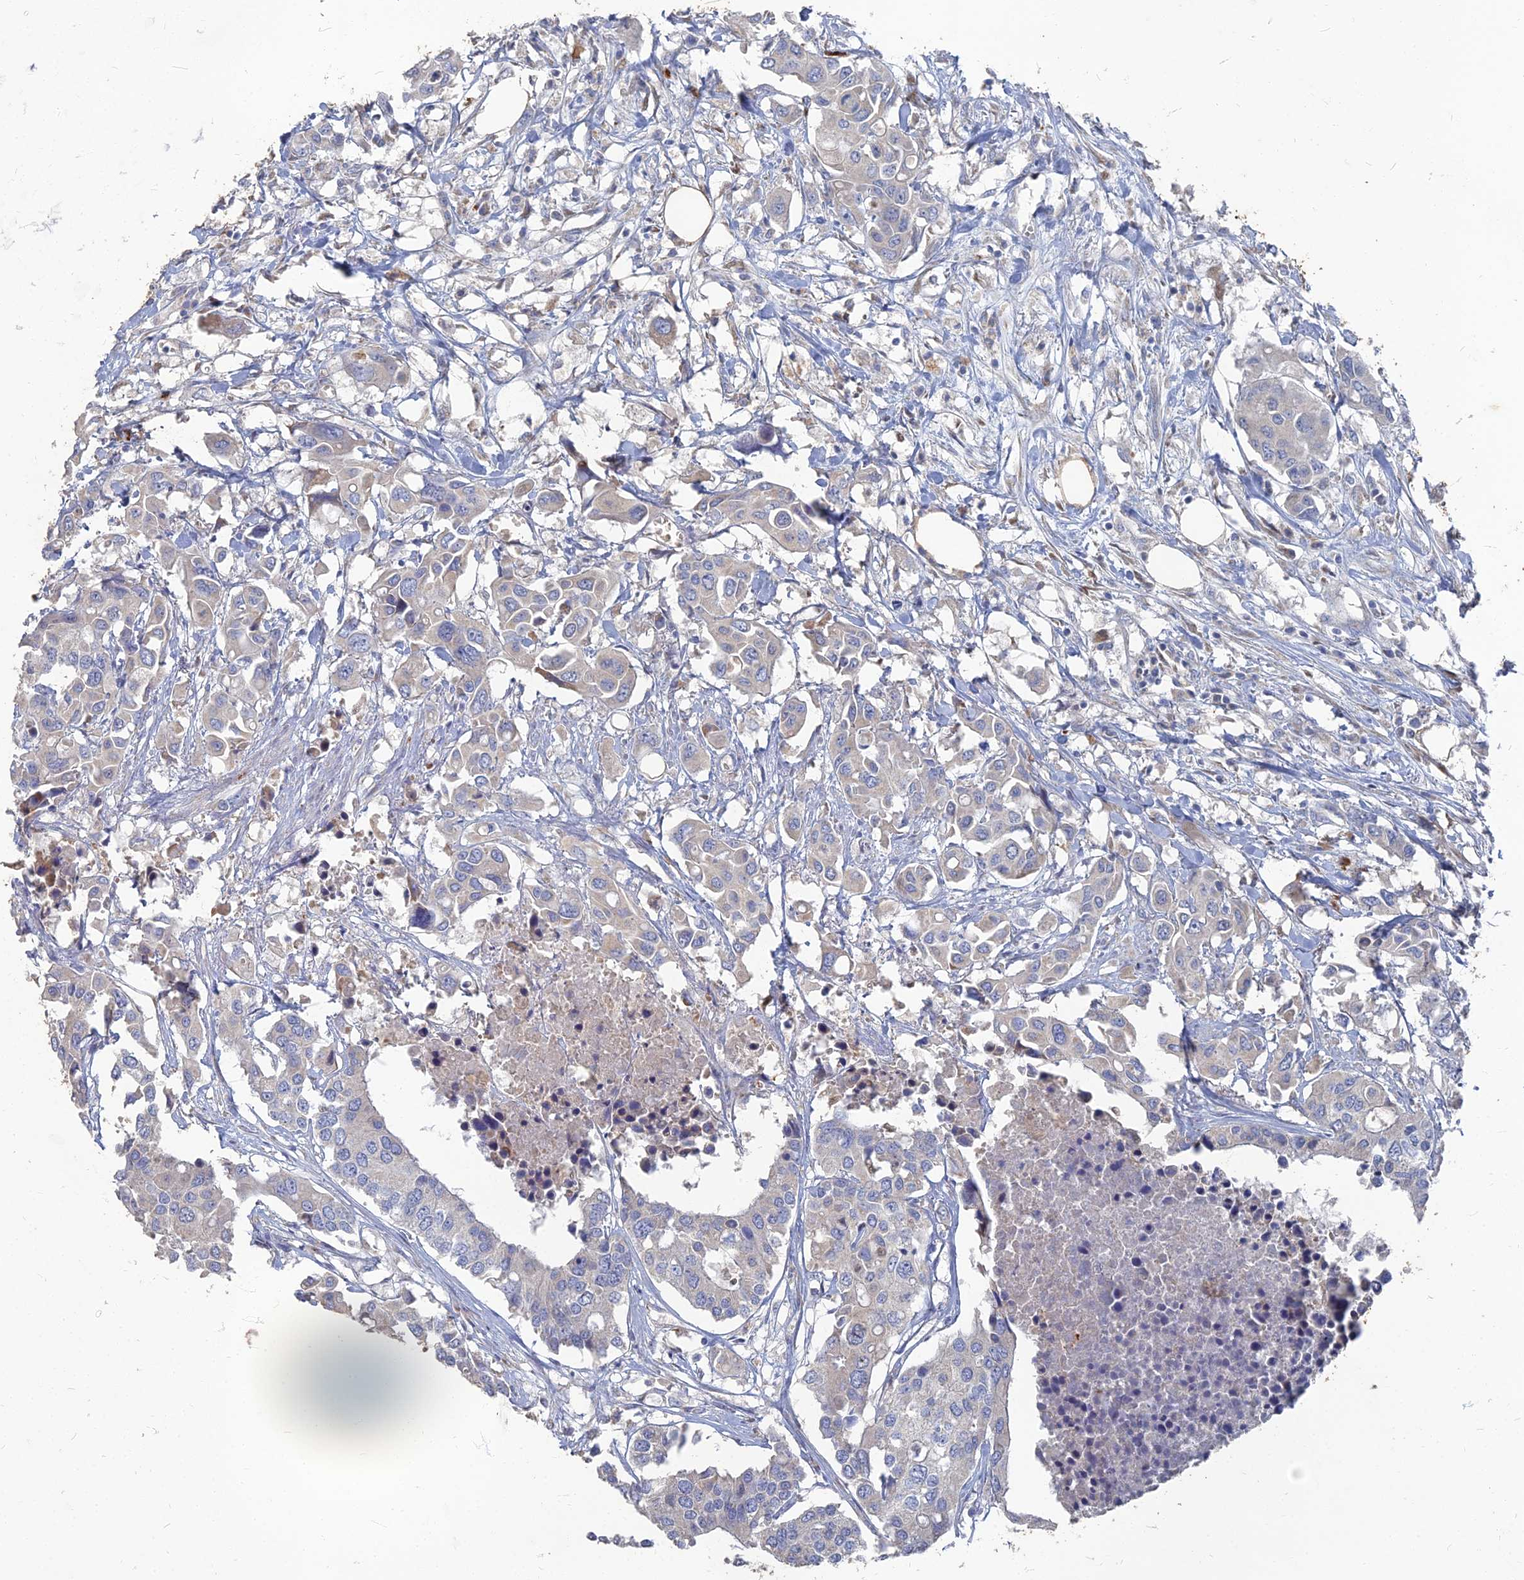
{"staining": {"intensity": "negative", "quantity": "none", "location": "none"}, "tissue": "colorectal cancer", "cell_type": "Tumor cells", "image_type": "cancer", "snomed": [{"axis": "morphology", "description": "Adenocarcinoma, NOS"}, {"axis": "topography", "description": "Colon"}], "caption": "Immunohistochemistry micrograph of neoplastic tissue: human colorectal adenocarcinoma stained with DAB (3,3'-diaminobenzidine) reveals no significant protein positivity in tumor cells.", "gene": "TMEM128", "patient": {"sex": "male", "age": 77}}